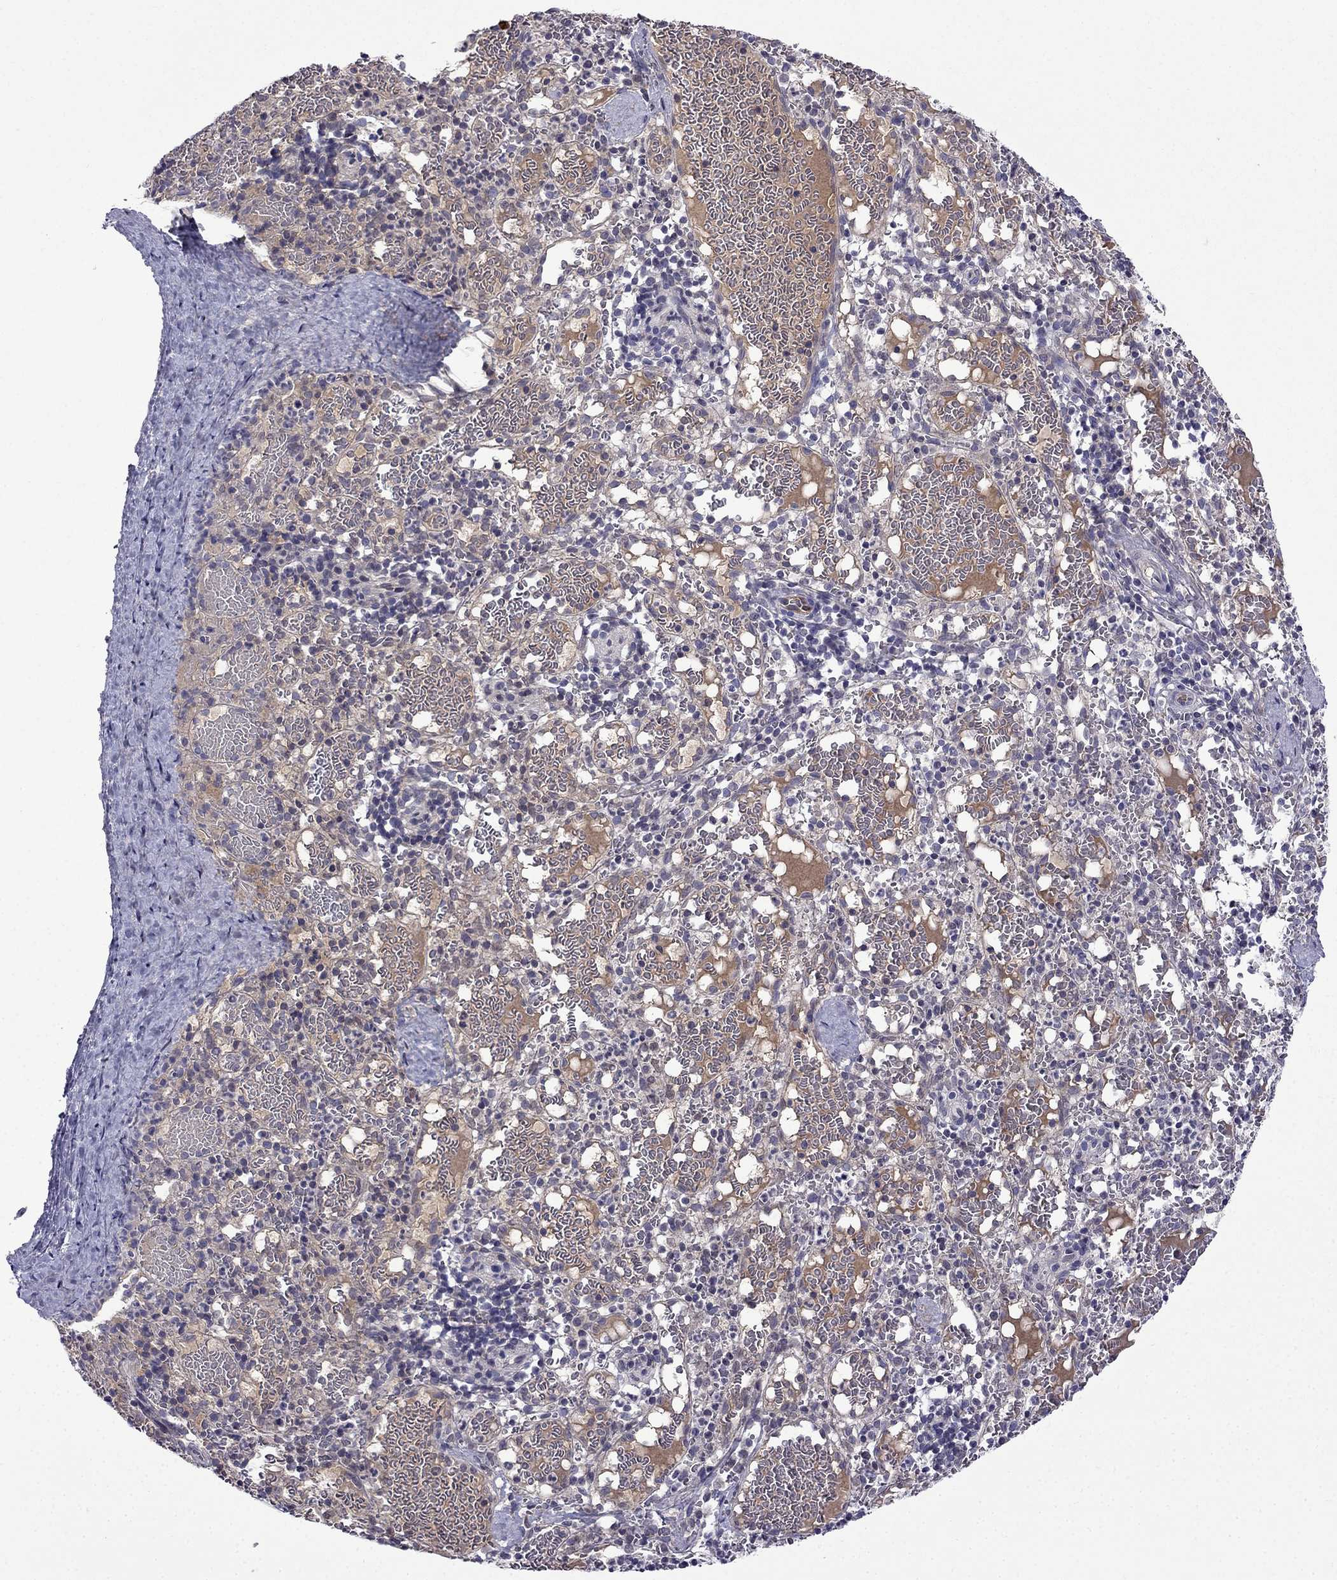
{"staining": {"intensity": "negative", "quantity": "none", "location": "none"}, "tissue": "spleen", "cell_type": "Cells in red pulp", "image_type": "normal", "snomed": [{"axis": "morphology", "description": "Normal tissue, NOS"}, {"axis": "topography", "description": "Spleen"}], "caption": "DAB immunohistochemical staining of normal spleen exhibits no significant expression in cells in red pulp.", "gene": "PI16", "patient": {"sex": "male", "age": 11}}